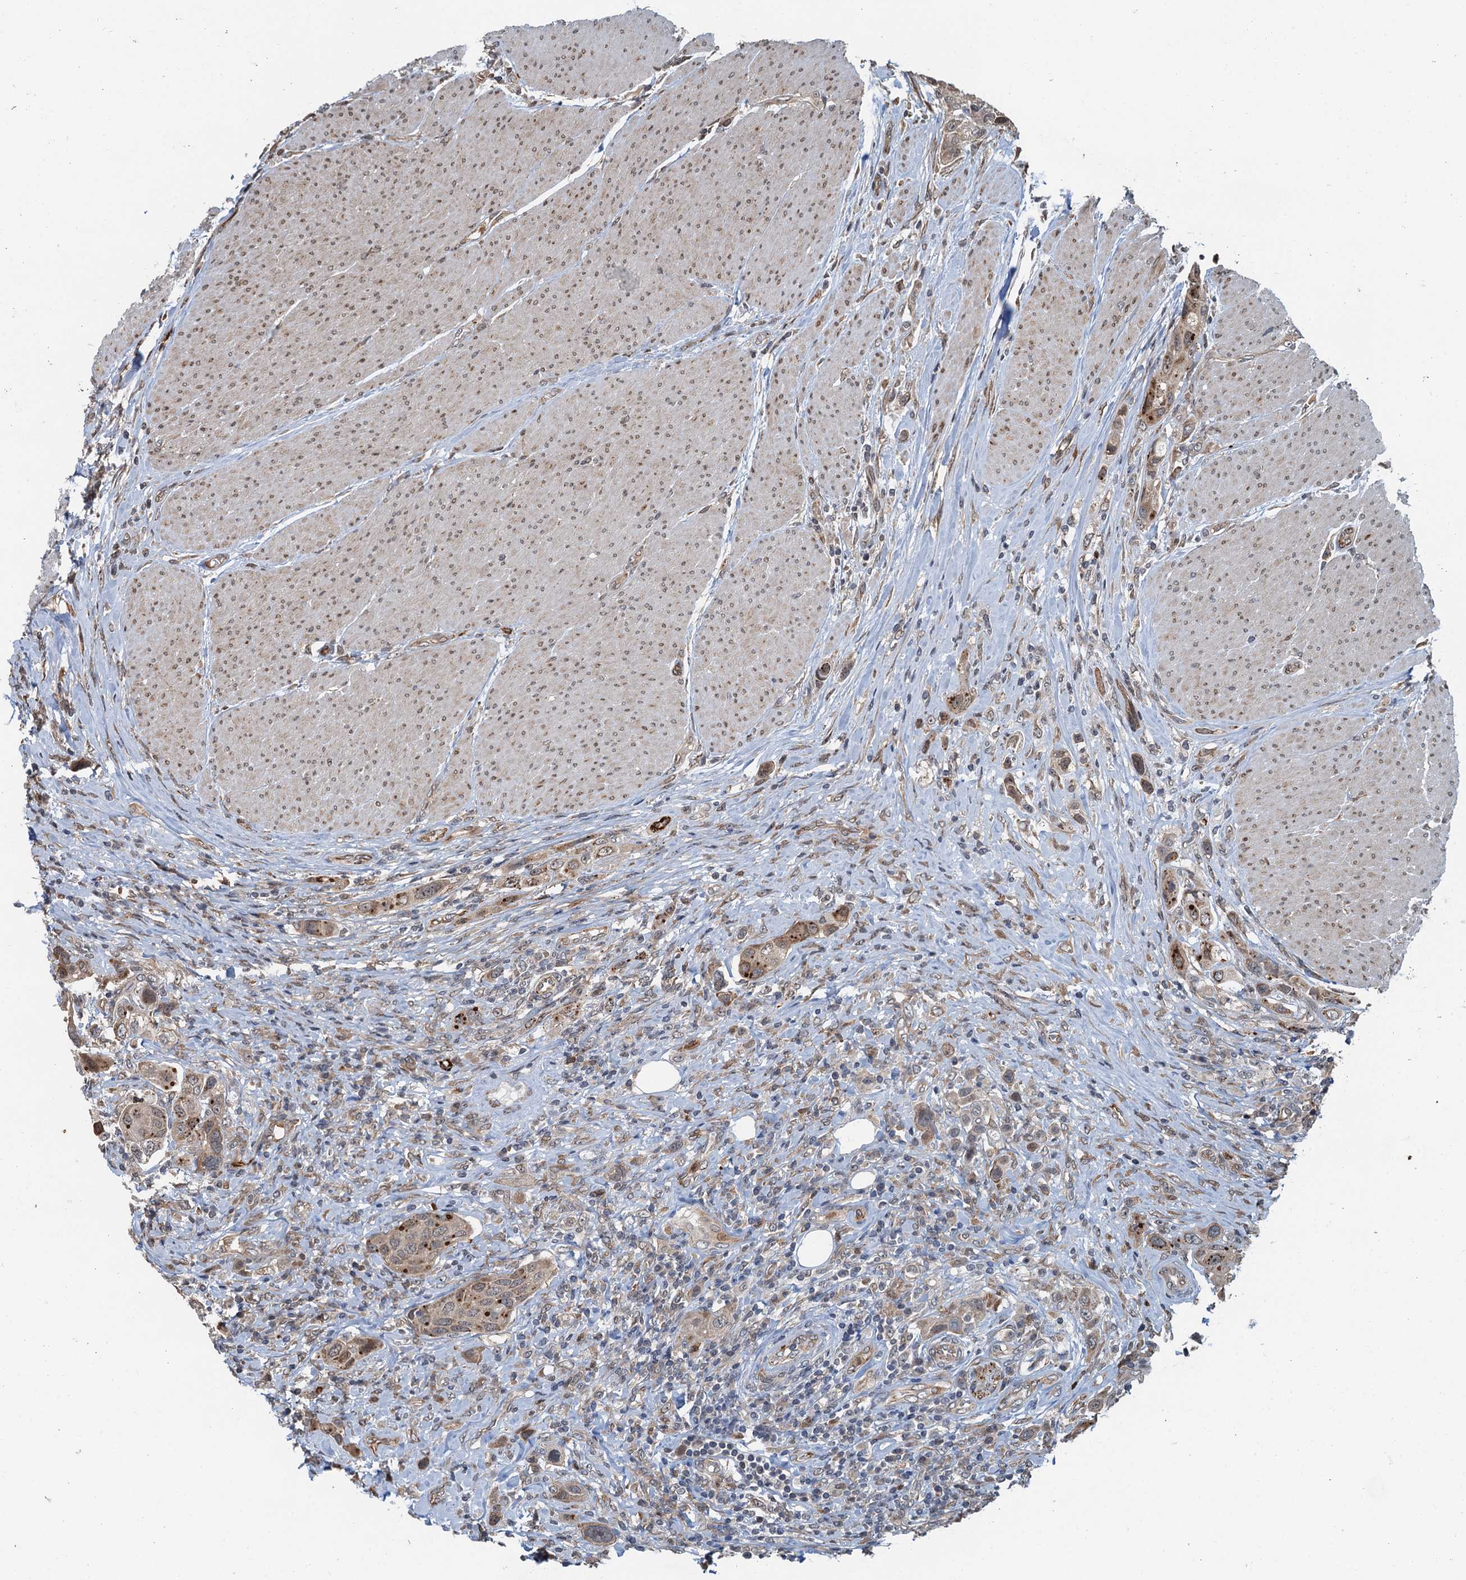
{"staining": {"intensity": "strong", "quantity": "<25%", "location": "cytoplasmic/membranous"}, "tissue": "urothelial cancer", "cell_type": "Tumor cells", "image_type": "cancer", "snomed": [{"axis": "morphology", "description": "Urothelial carcinoma, High grade"}, {"axis": "topography", "description": "Urinary bladder"}], "caption": "About <25% of tumor cells in human urothelial cancer reveal strong cytoplasmic/membranous protein expression as visualized by brown immunohistochemical staining.", "gene": "WHAMM", "patient": {"sex": "male", "age": 50}}